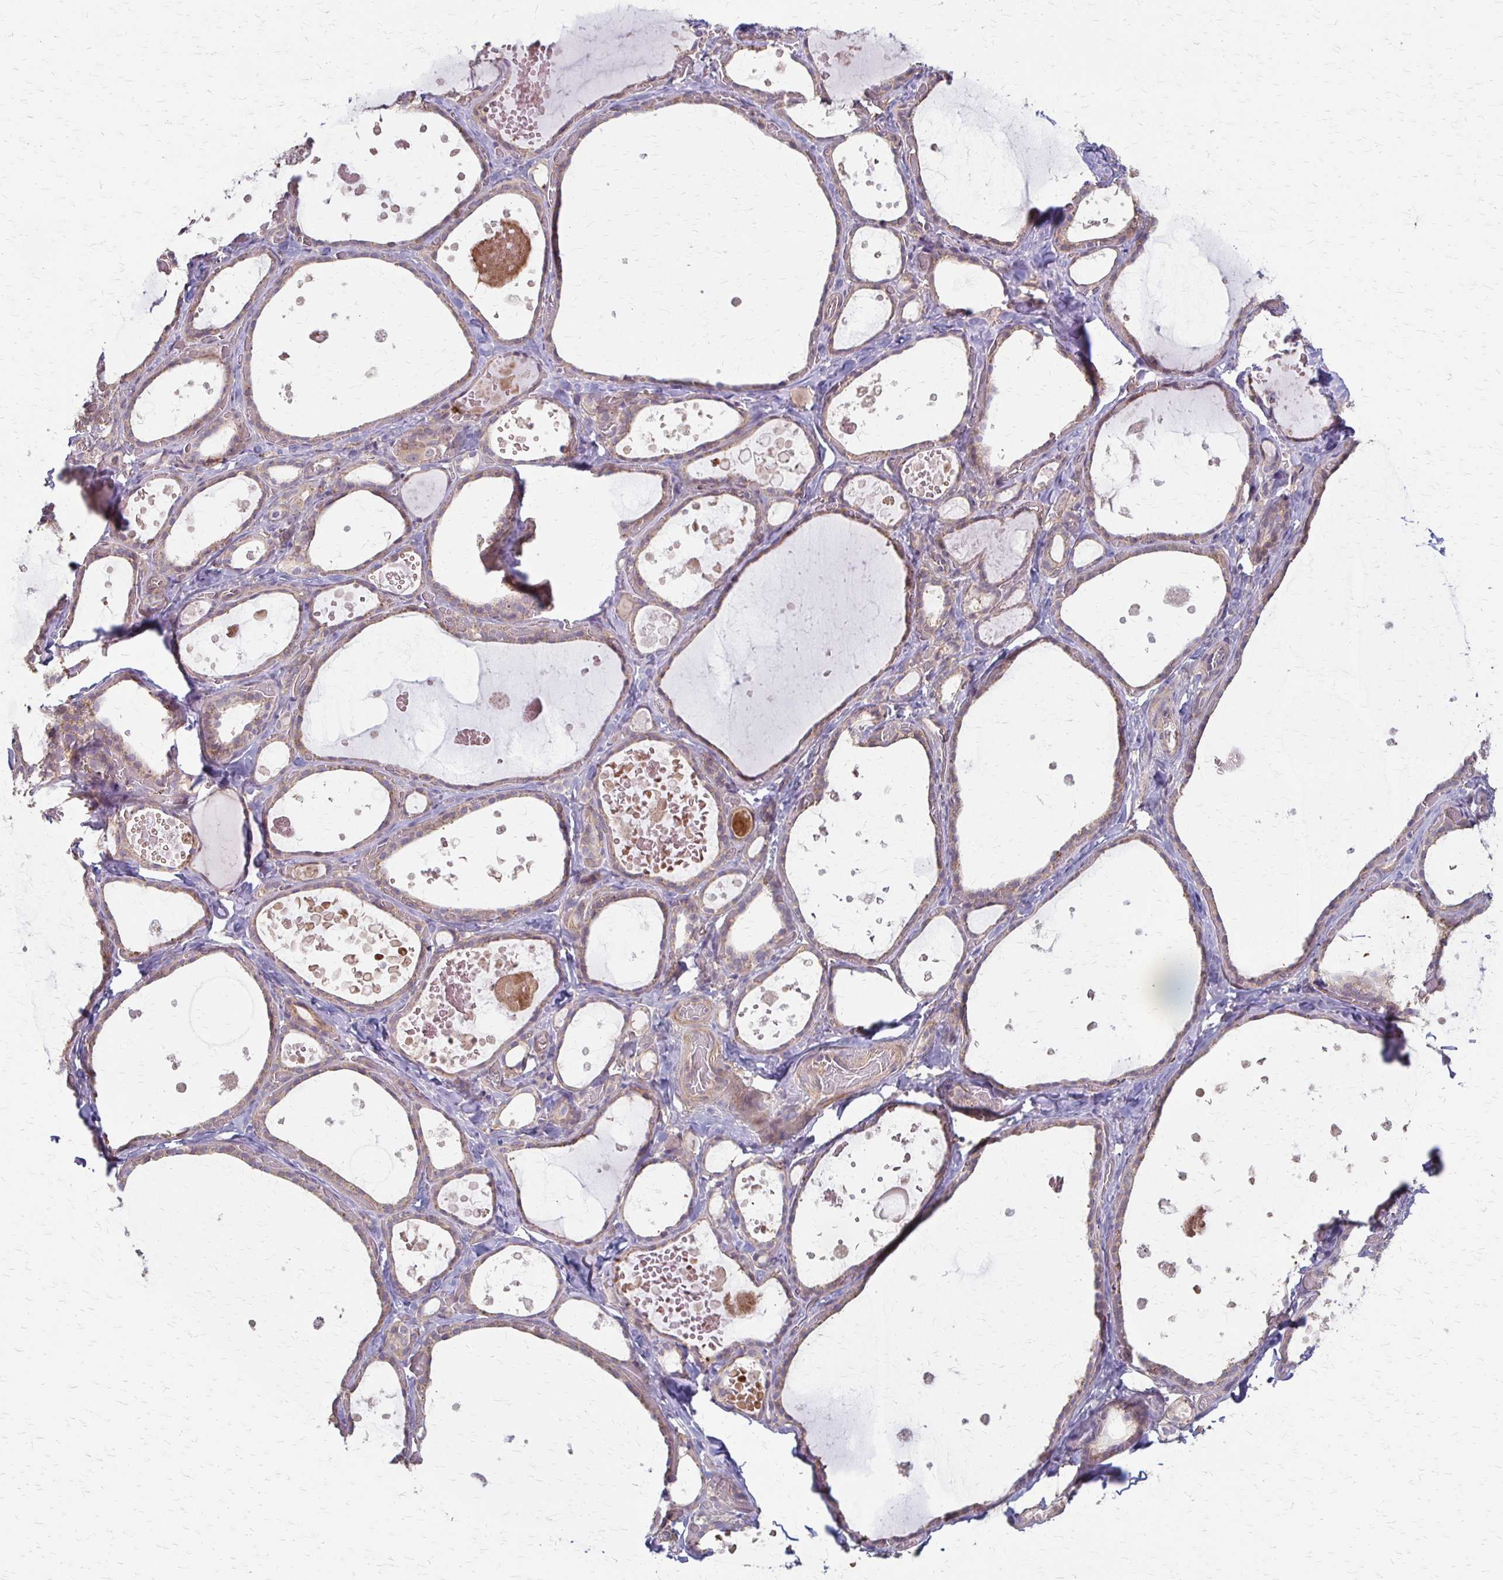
{"staining": {"intensity": "weak", "quantity": "25%-75%", "location": "cytoplasmic/membranous"}, "tissue": "thyroid gland", "cell_type": "Glandular cells", "image_type": "normal", "snomed": [{"axis": "morphology", "description": "Normal tissue, NOS"}, {"axis": "topography", "description": "Thyroid gland"}], "caption": "IHC (DAB) staining of unremarkable human thyroid gland exhibits weak cytoplasmic/membranous protein expression in approximately 25%-75% of glandular cells. Using DAB (brown) and hematoxylin (blue) stains, captured at high magnification using brightfield microscopy.", "gene": "CFL2", "patient": {"sex": "female", "age": 56}}